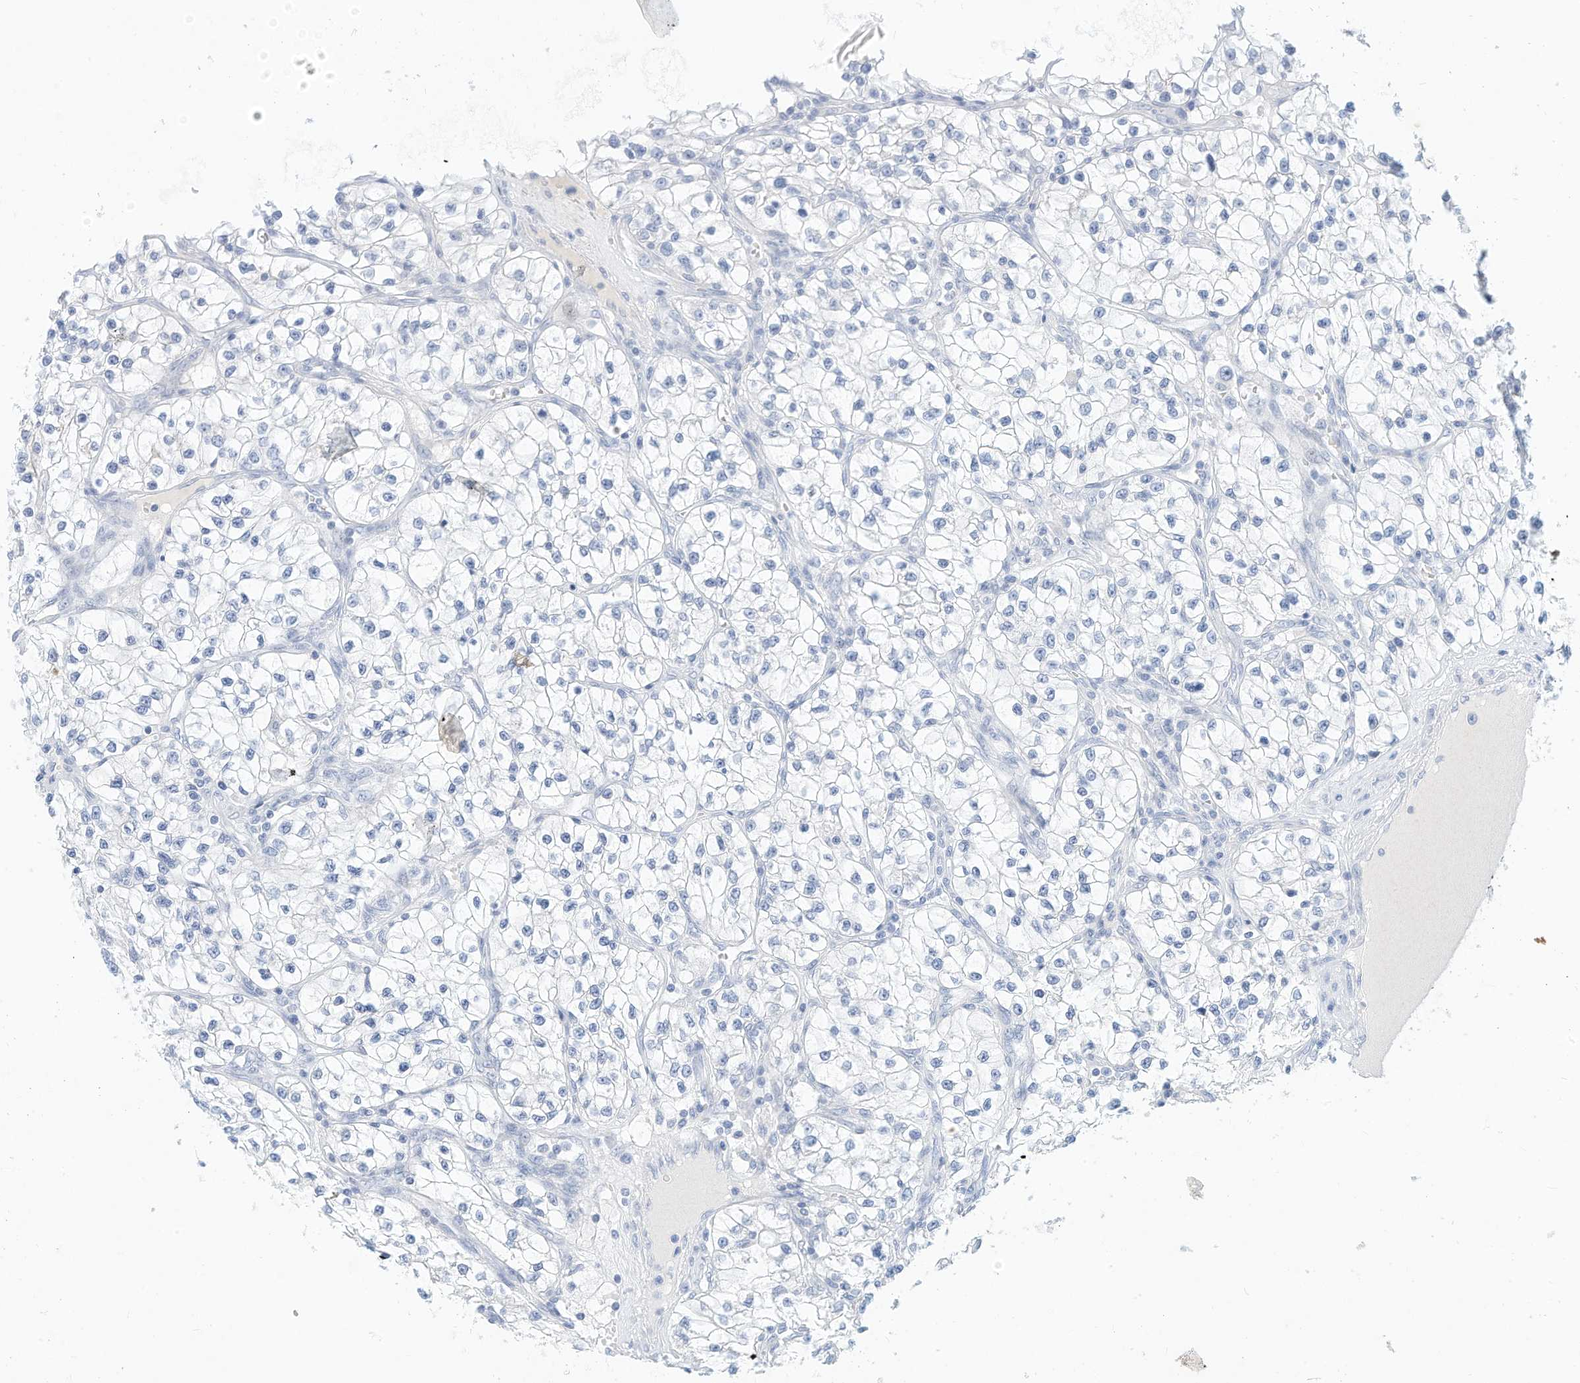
{"staining": {"intensity": "negative", "quantity": "none", "location": "none"}, "tissue": "renal cancer", "cell_type": "Tumor cells", "image_type": "cancer", "snomed": [{"axis": "morphology", "description": "Adenocarcinoma, NOS"}, {"axis": "topography", "description": "Kidney"}], "caption": "High power microscopy micrograph of an immunohistochemistry (IHC) micrograph of renal adenocarcinoma, revealing no significant staining in tumor cells.", "gene": "SPOCD1", "patient": {"sex": "female", "age": 57}}